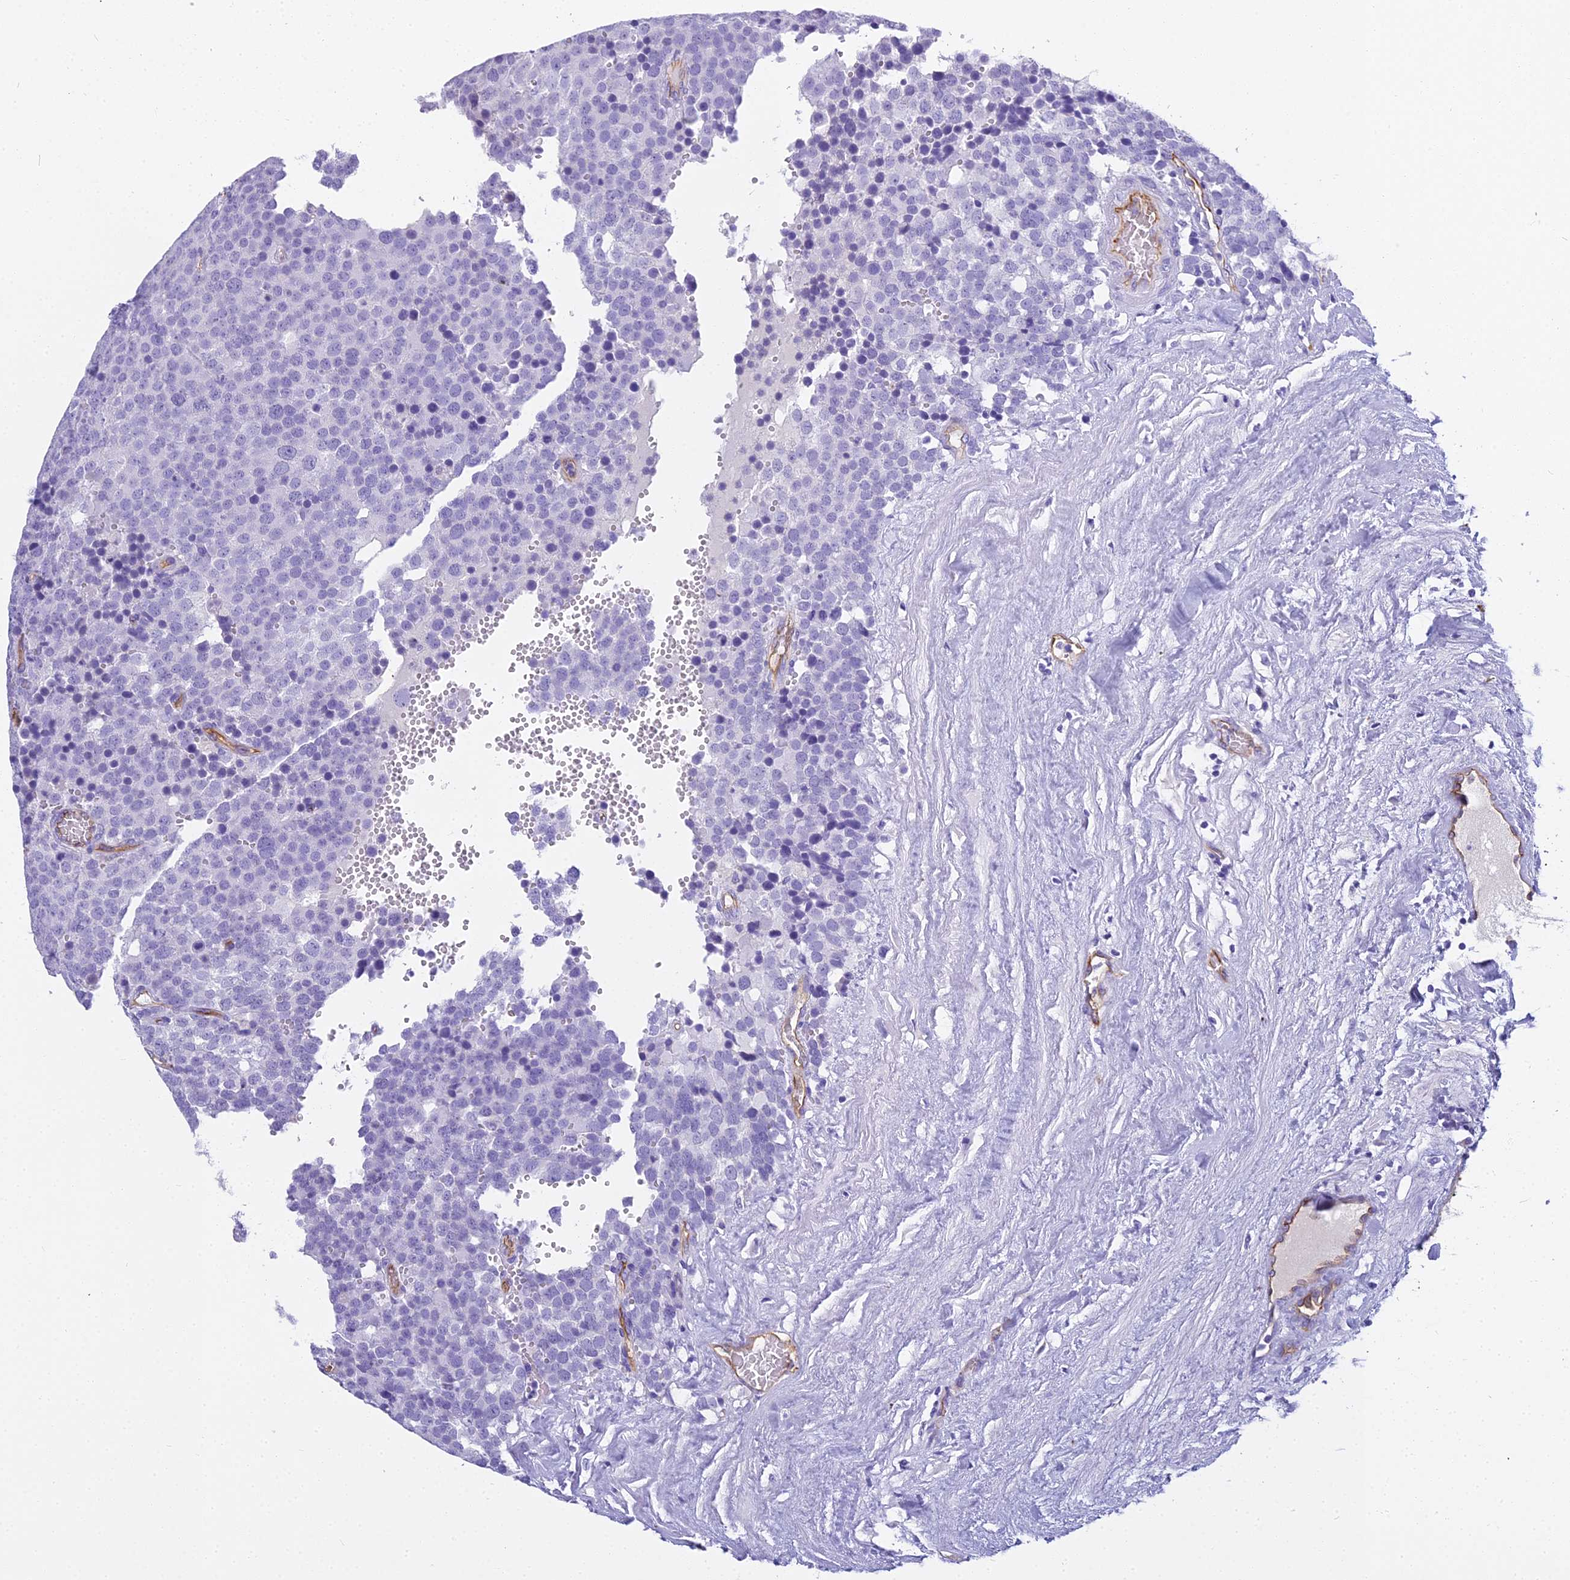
{"staining": {"intensity": "negative", "quantity": "none", "location": "none"}, "tissue": "testis cancer", "cell_type": "Tumor cells", "image_type": "cancer", "snomed": [{"axis": "morphology", "description": "Seminoma, NOS"}, {"axis": "topography", "description": "Testis"}], "caption": "The histopathology image exhibits no significant positivity in tumor cells of seminoma (testis).", "gene": "NINJ1", "patient": {"sex": "male", "age": 71}}